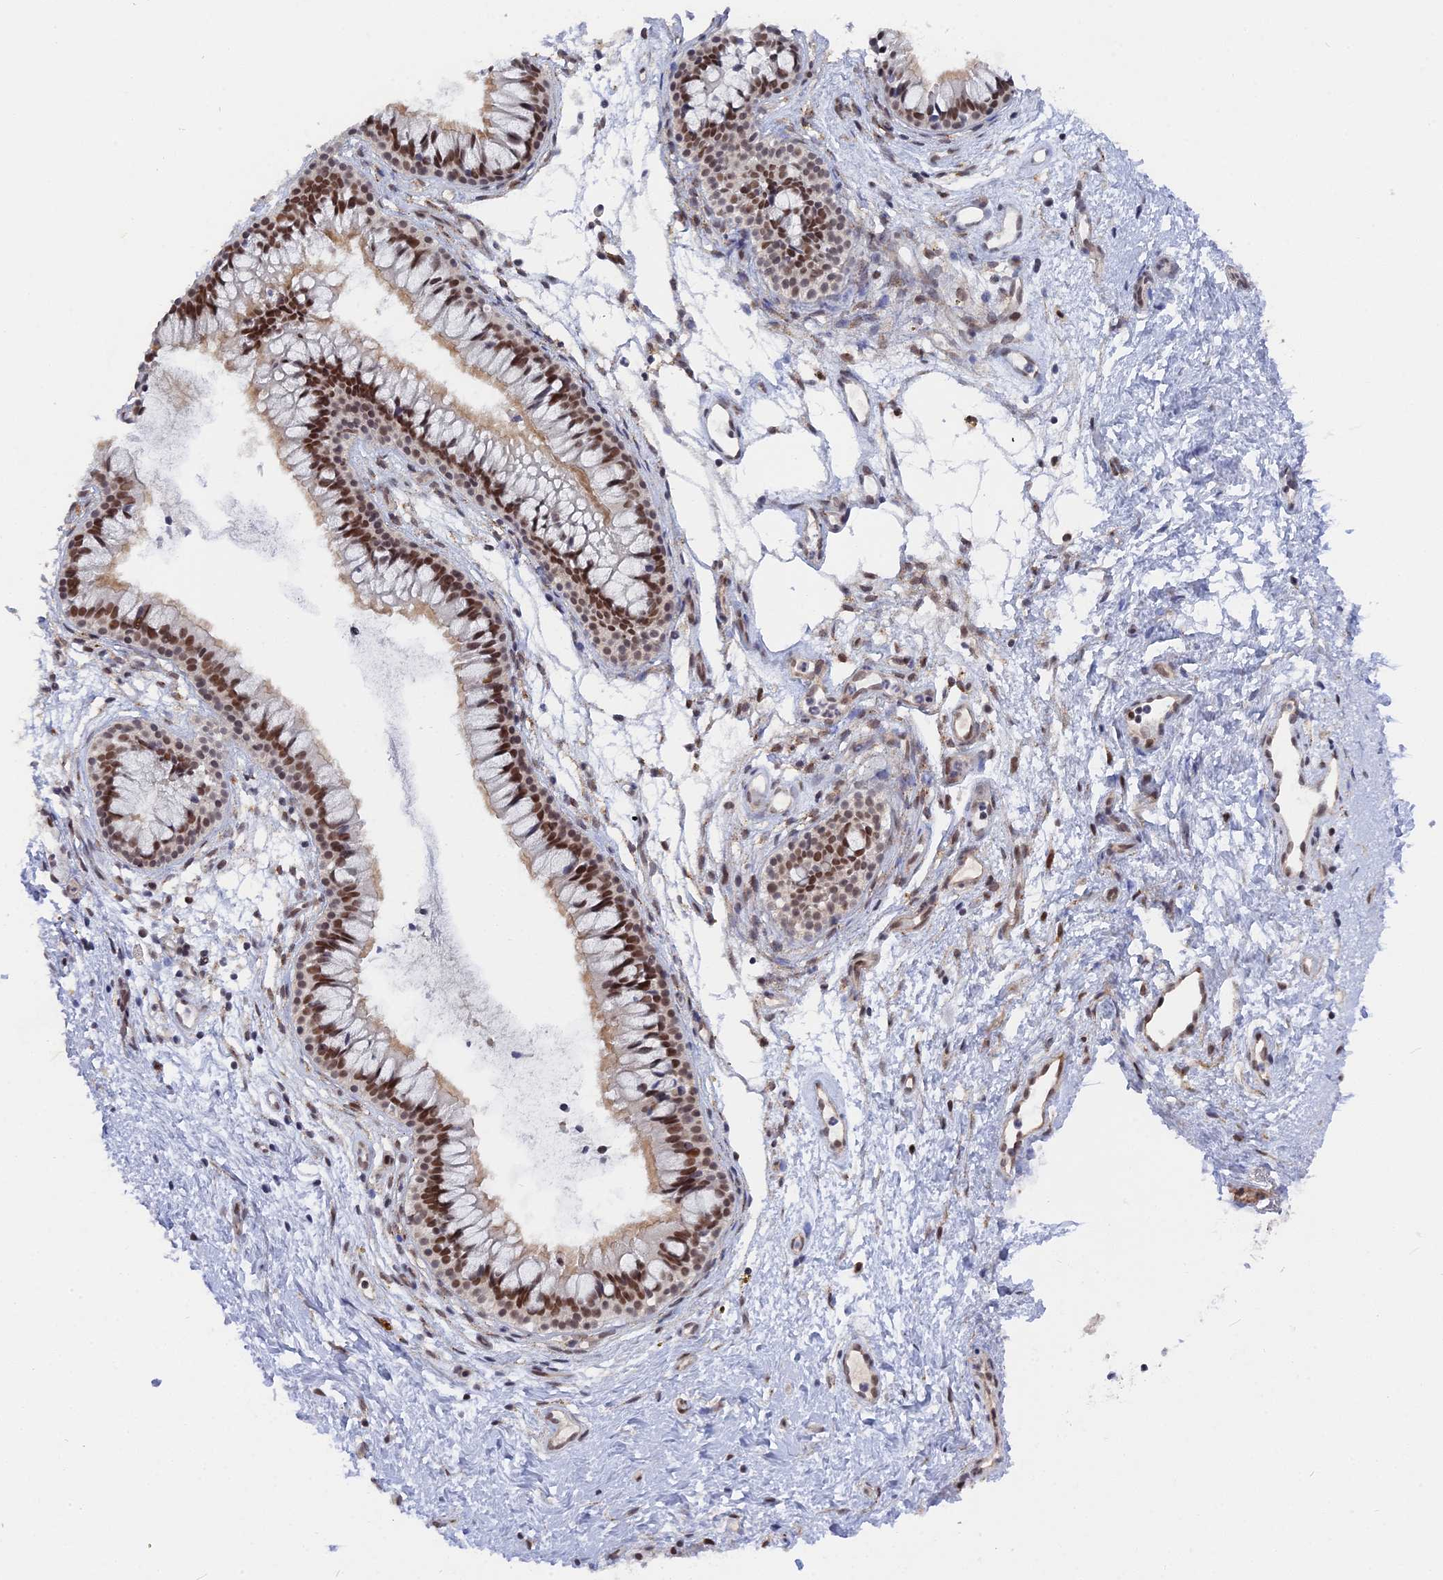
{"staining": {"intensity": "moderate", "quantity": ">75%", "location": "nuclear"}, "tissue": "nasopharynx", "cell_type": "Respiratory epithelial cells", "image_type": "normal", "snomed": [{"axis": "morphology", "description": "Normal tissue, NOS"}, {"axis": "topography", "description": "Nasopharynx"}], "caption": "Moderate nuclear staining for a protein is seen in about >75% of respiratory epithelial cells of benign nasopharynx using IHC.", "gene": "CCDC85A", "patient": {"sex": "male", "age": 82}}